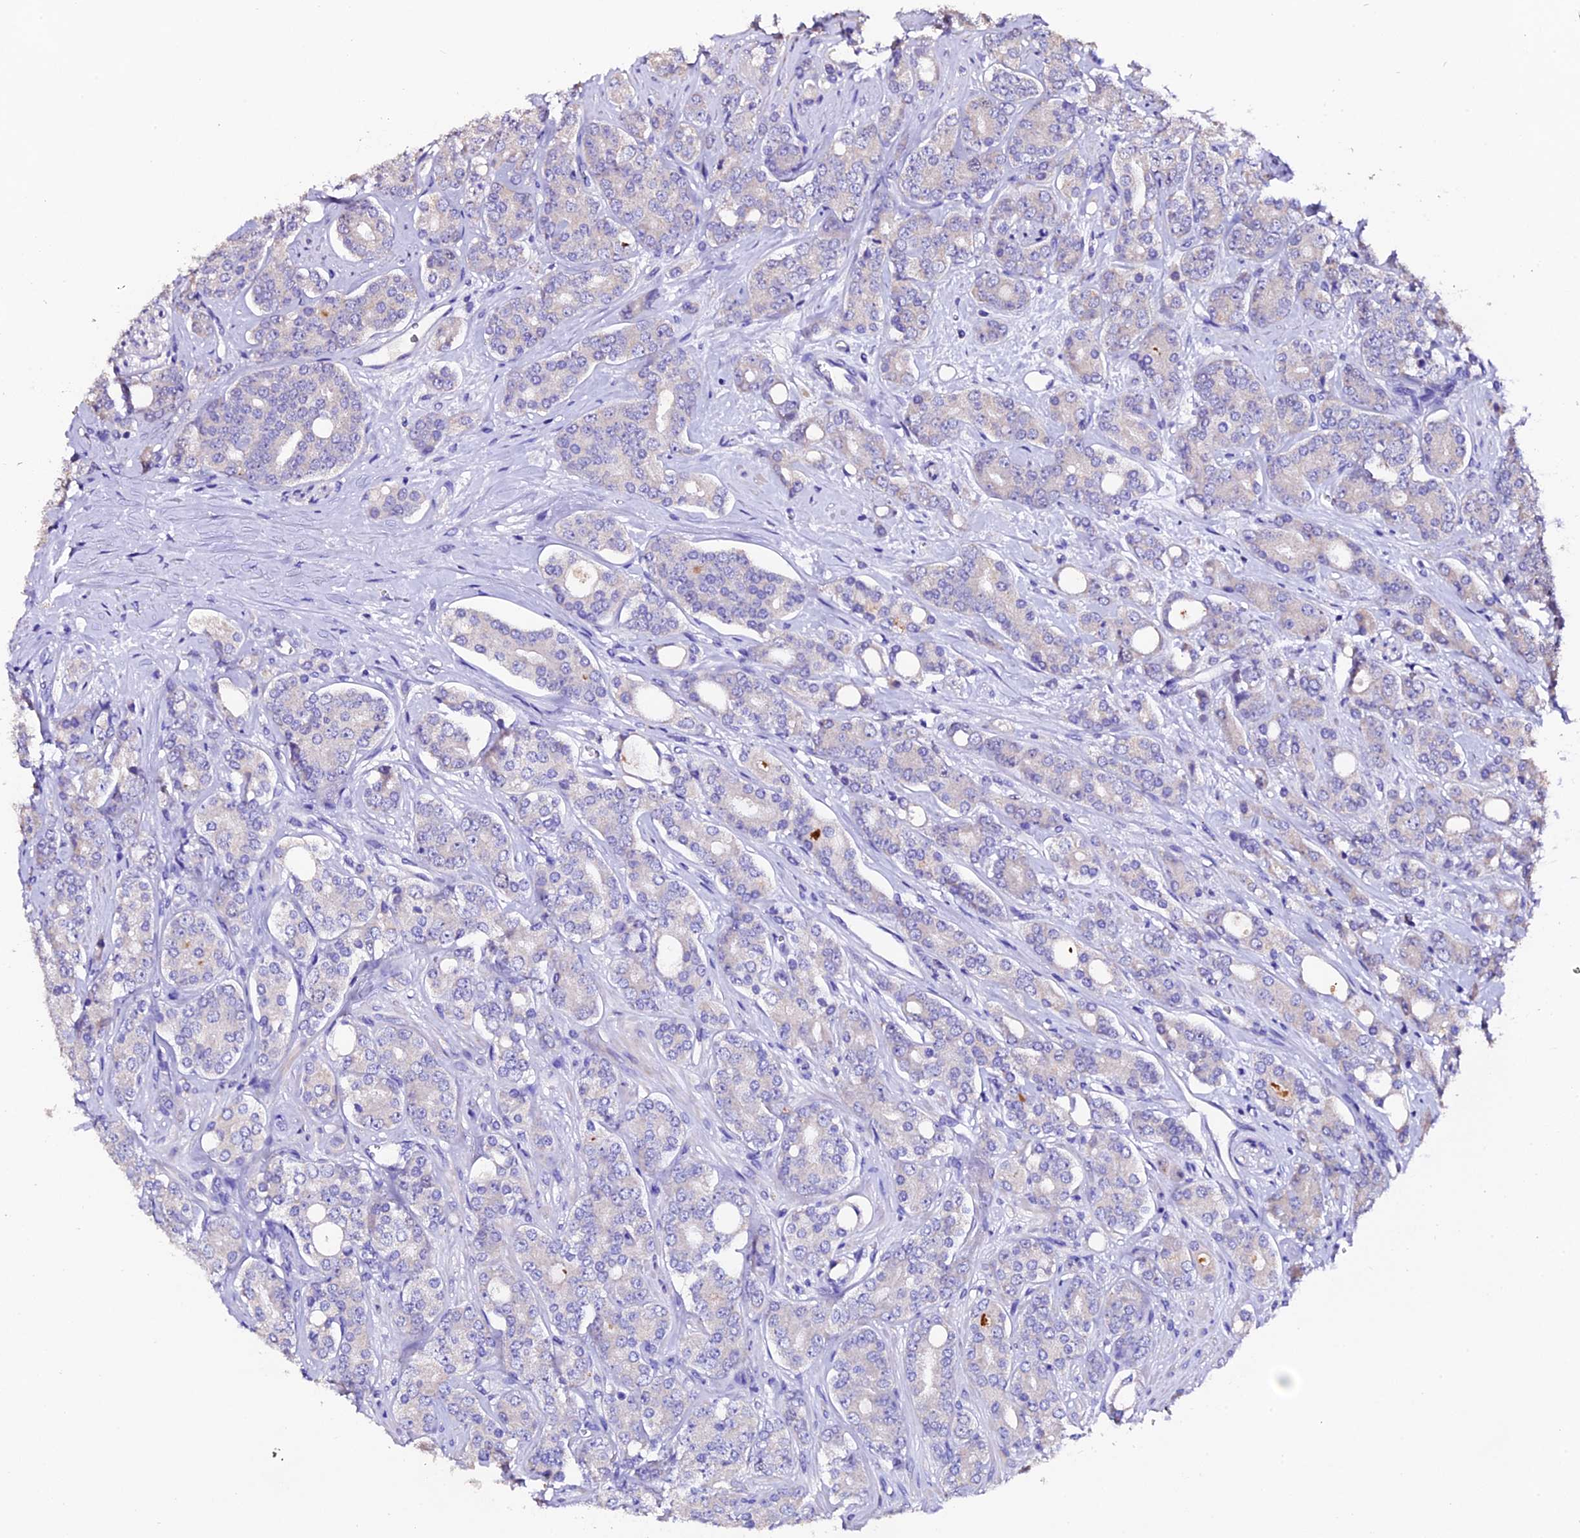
{"staining": {"intensity": "negative", "quantity": "none", "location": "none"}, "tissue": "prostate cancer", "cell_type": "Tumor cells", "image_type": "cancer", "snomed": [{"axis": "morphology", "description": "Adenocarcinoma, High grade"}, {"axis": "topography", "description": "Prostate"}], "caption": "This is an immunohistochemistry (IHC) micrograph of high-grade adenocarcinoma (prostate). There is no staining in tumor cells.", "gene": "FBXW9", "patient": {"sex": "male", "age": 62}}